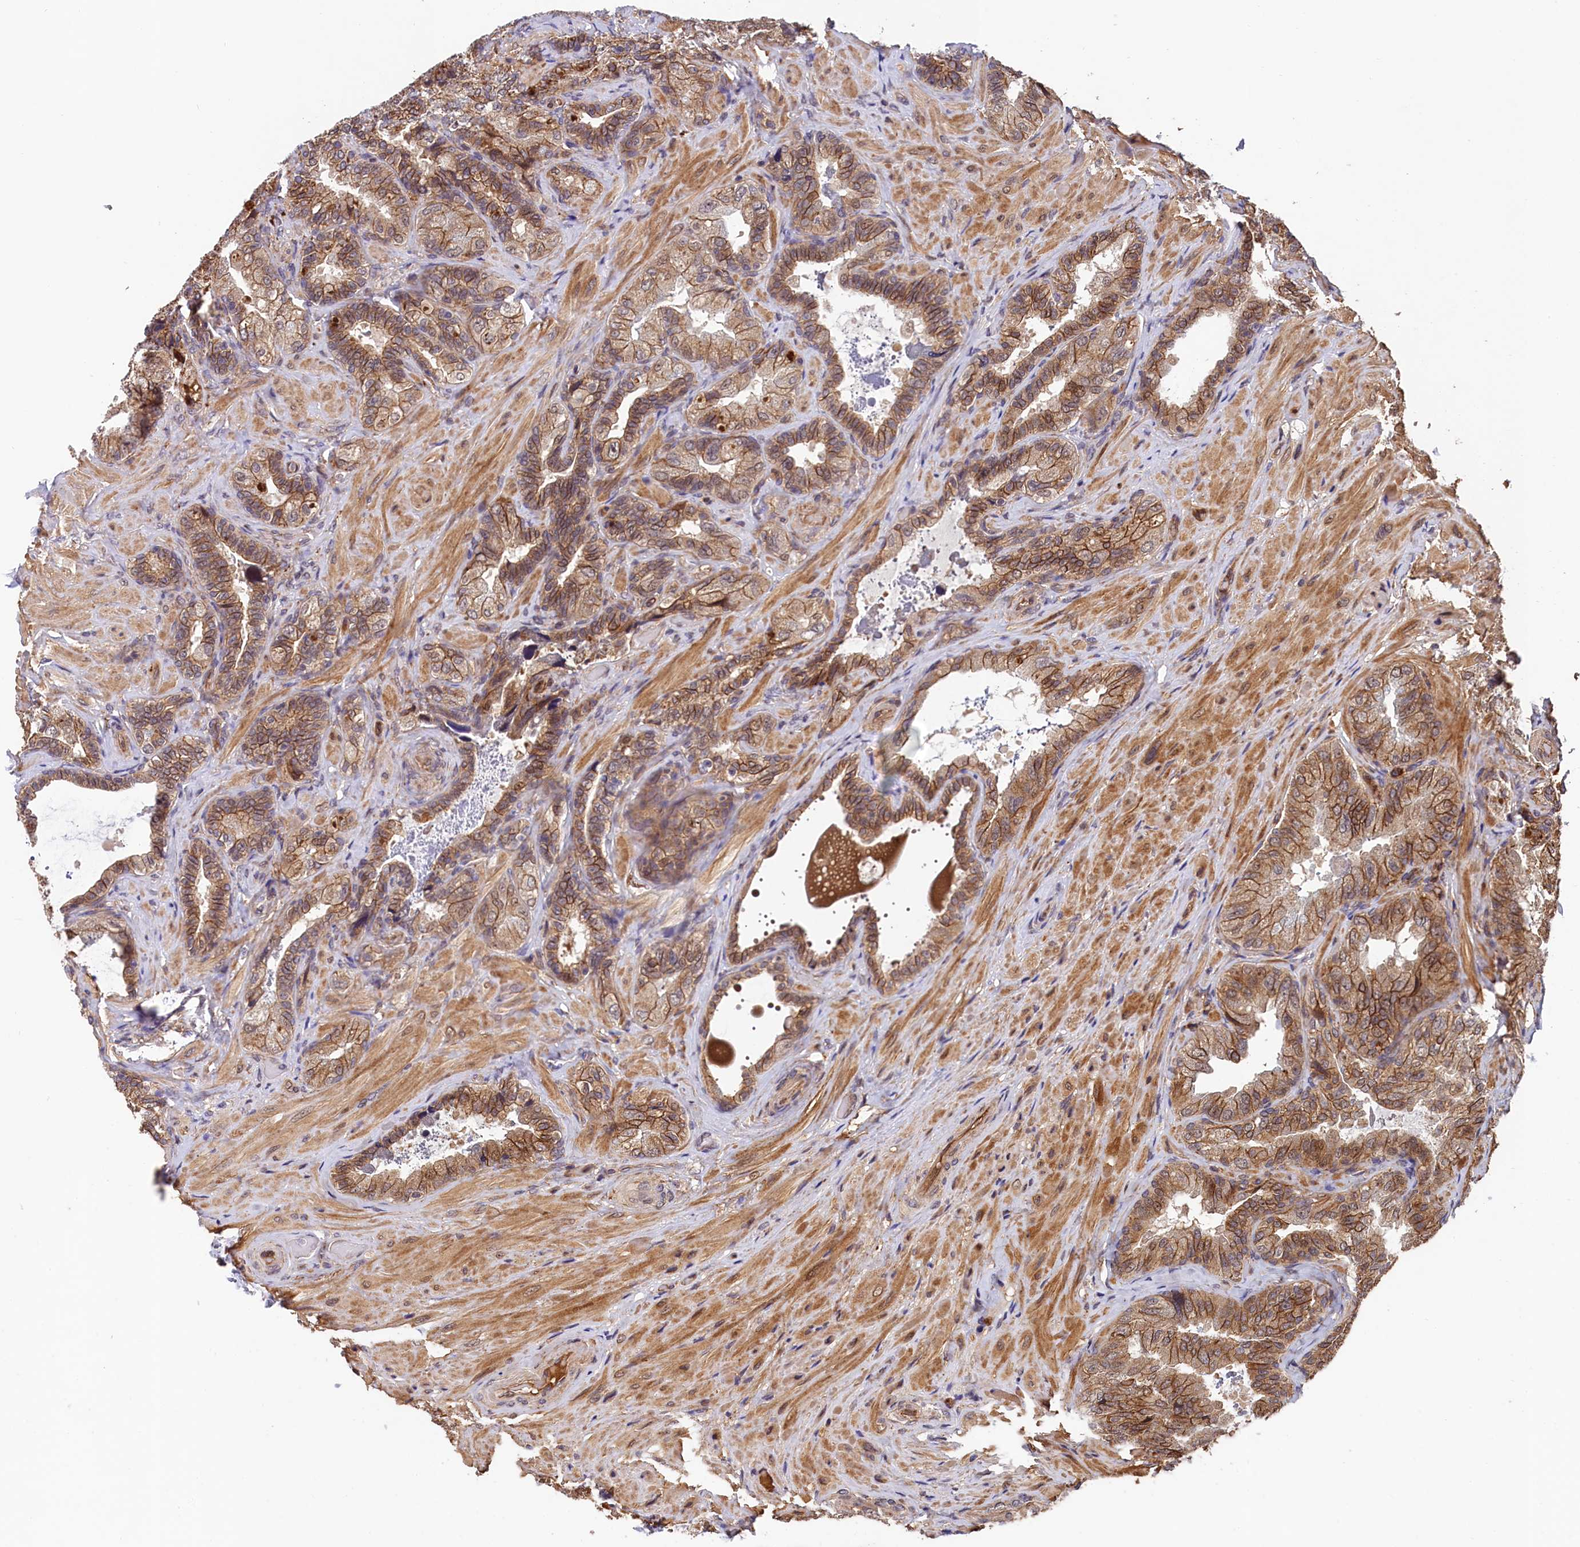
{"staining": {"intensity": "moderate", "quantity": ">75%", "location": "cytoplasmic/membranous"}, "tissue": "seminal vesicle", "cell_type": "Glandular cells", "image_type": "normal", "snomed": [{"axis": "morphology", "description": "Normal tissue, NOS"}, {"axis": "topography", "description": "Prostate and seminal vesicle, NOS"}, {"axis": "topography", "description": "Prostate"}, {"axis": "topography", "description": "Seminal veicle"}], "caption": "A micrograph showing moderate cytoplasmic/membranous staining in approximately >75% of glandular cells in unremarkable seminal vesicle, as visualized by brown immunohistochemical staining.", "gene": "ARL14EP", "patient": {"sex": "male", "age": 67}}